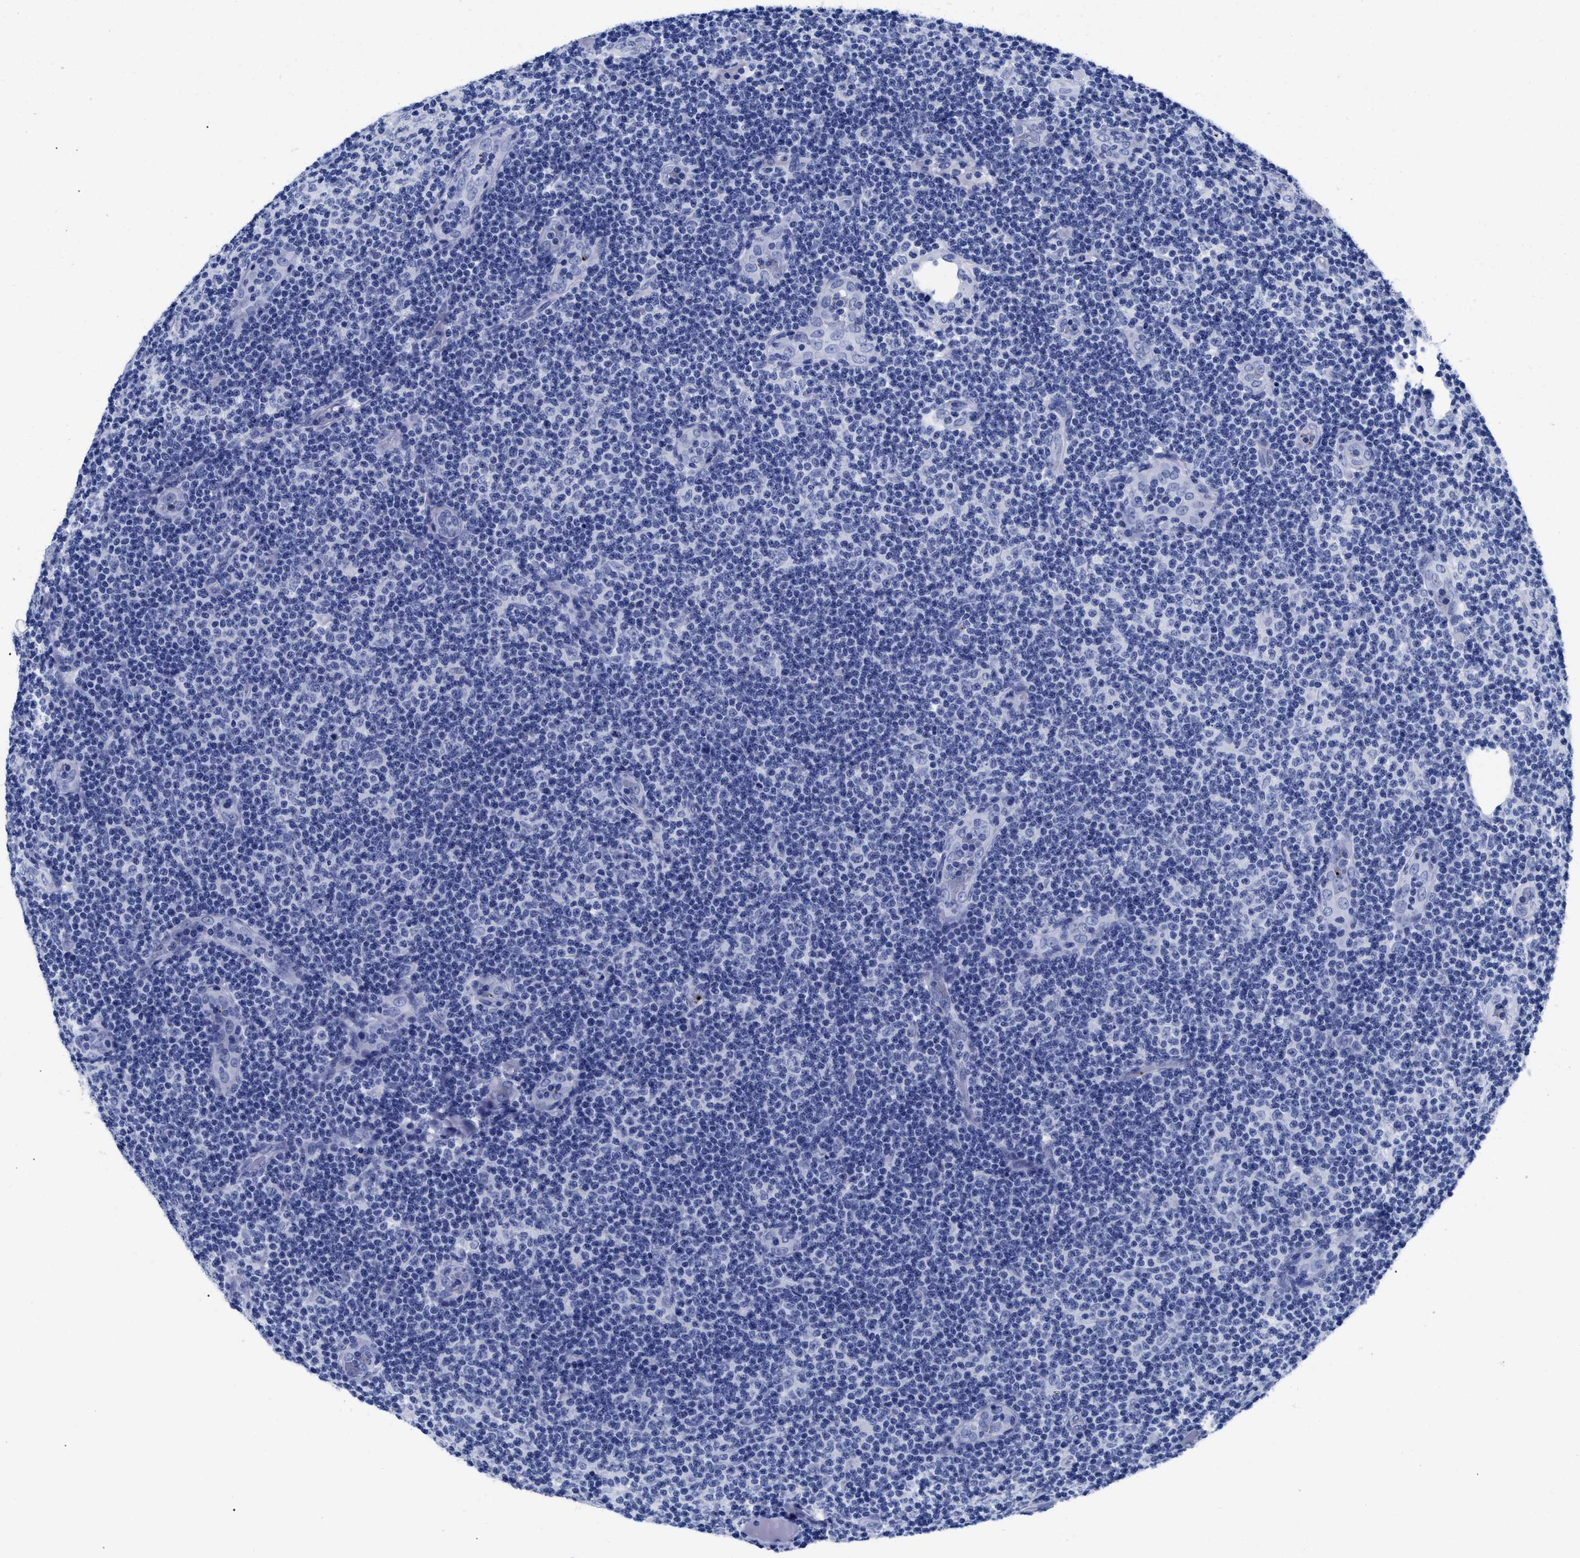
{"staining": {"intensity": "negative", "quantity": "none", "location": "none"}, "tissue": "lymphoma", "cell_type": "Tumor cells", "image_type": "cancer", "snomed": [{"axis": "morphology", "description": "Malignant lymphoma, non-Hodgkin's type, Low grade"}, {"axis": "topography", "description": "Lymph node"}], "caption": "Low-grade malignant lymphoma, non-Hodgkin's type was stained to show a protein in brown. There is no significant positivity in tumor cells. The staining is performed using DAB (3,3'-diaminobenzidine) brown chromogen with nuclei counter-stained in using hematoxylin.", "gene": "TREML1", "patient": {"sex": "male", "age": 83}}